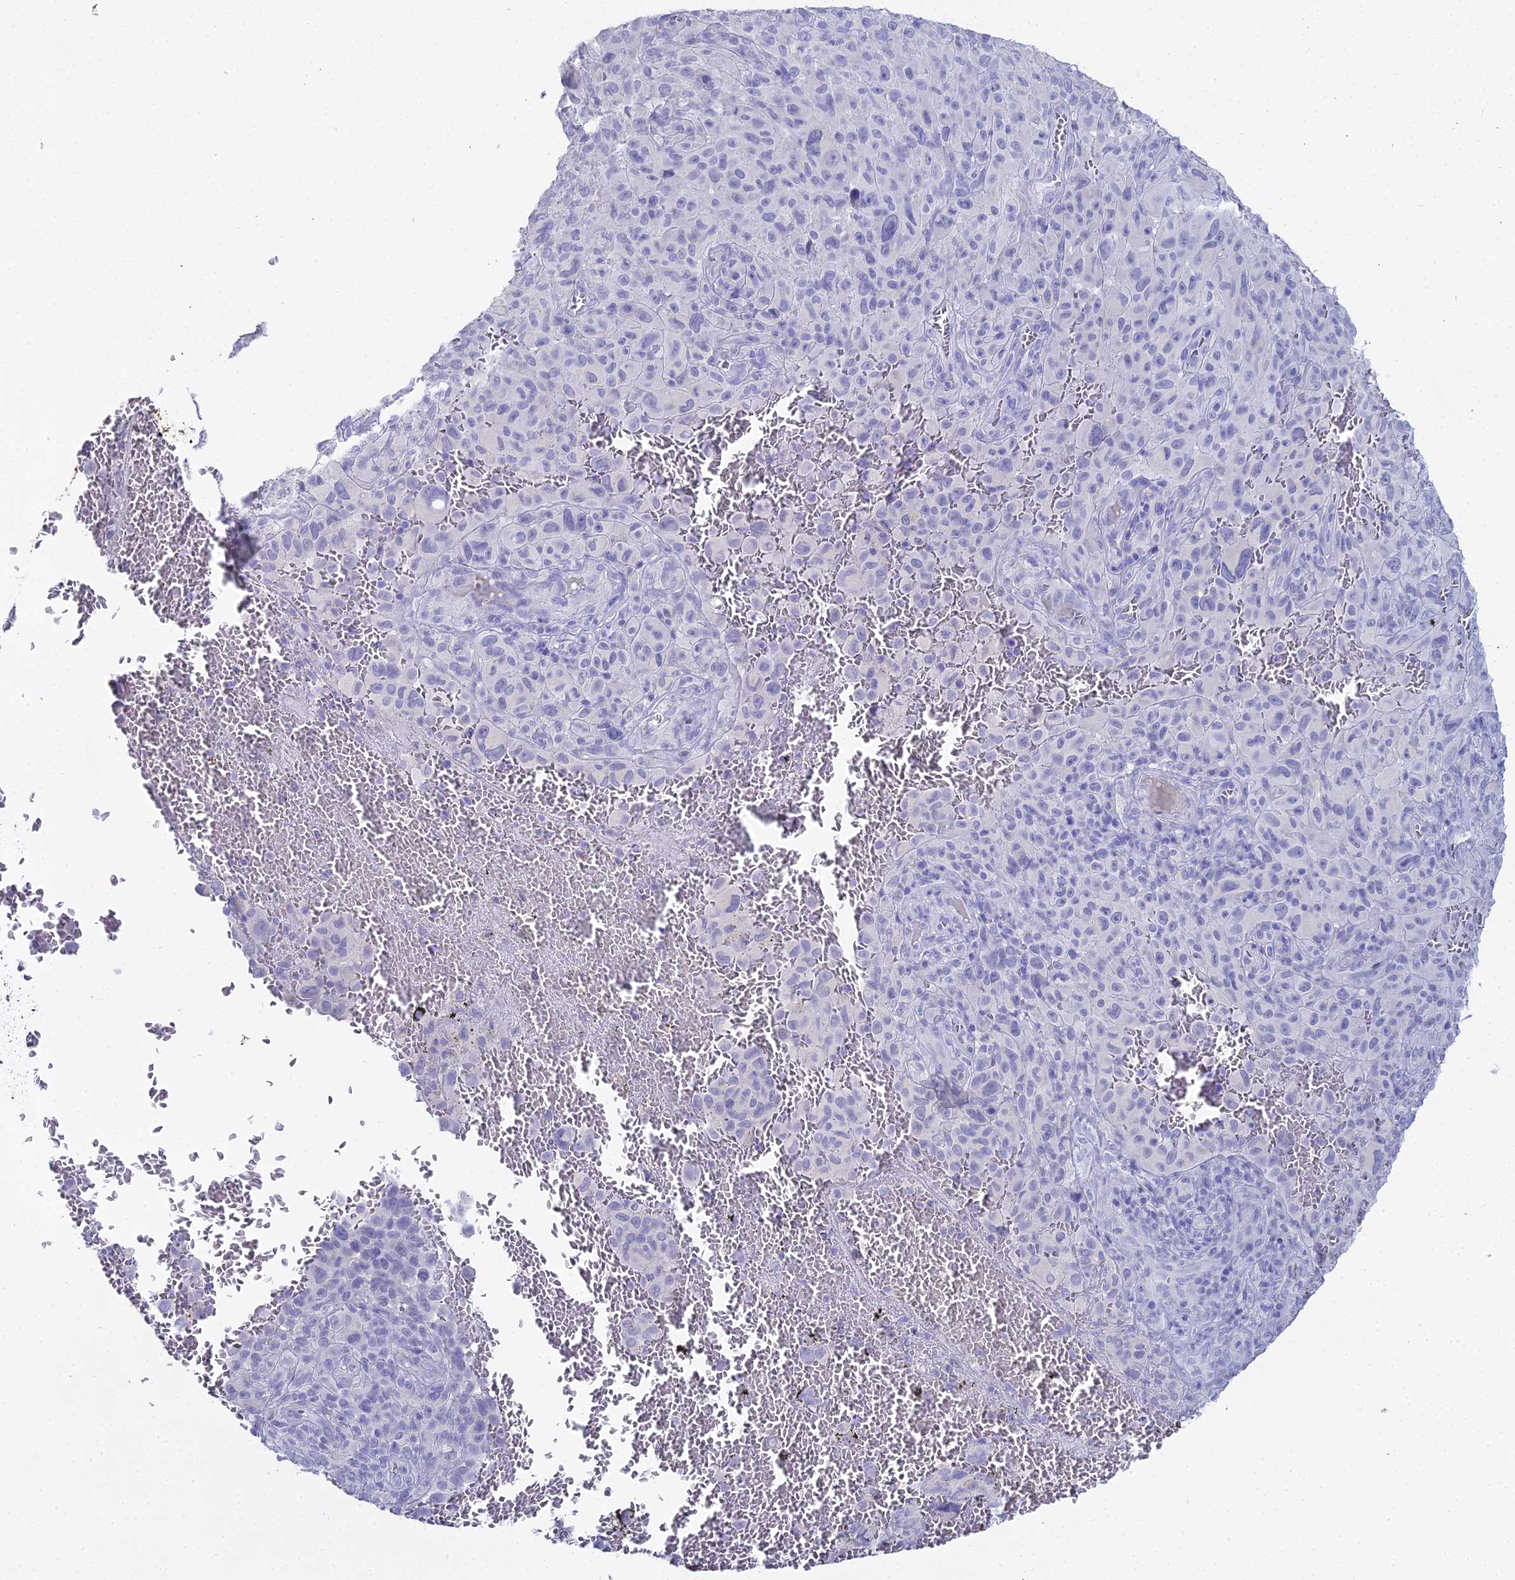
{"staining": {"intensity": "negative", "quantity": "none", "location": "none"}, "tissue": "melanoma", "cell_type": "Tumor cells", "image_type": "cancer", "snomed": [{"axis": "morphology", "description": "Malignant melanoma, NOS"}, {"axis": "topography", "description": "Skin"}], "caption": "This histopathology image is of melanoma stained with IHC to label a protein in brown with the nuclei are counter-stained blue. There is no positivity in tumor cells. (Stains: DAB IHC with hematoxylin counter stain, Microscopy: brightfield microscopy at high magnification).", "gene": "S100A7", "patient": {"sex": "female", "age": 82}}